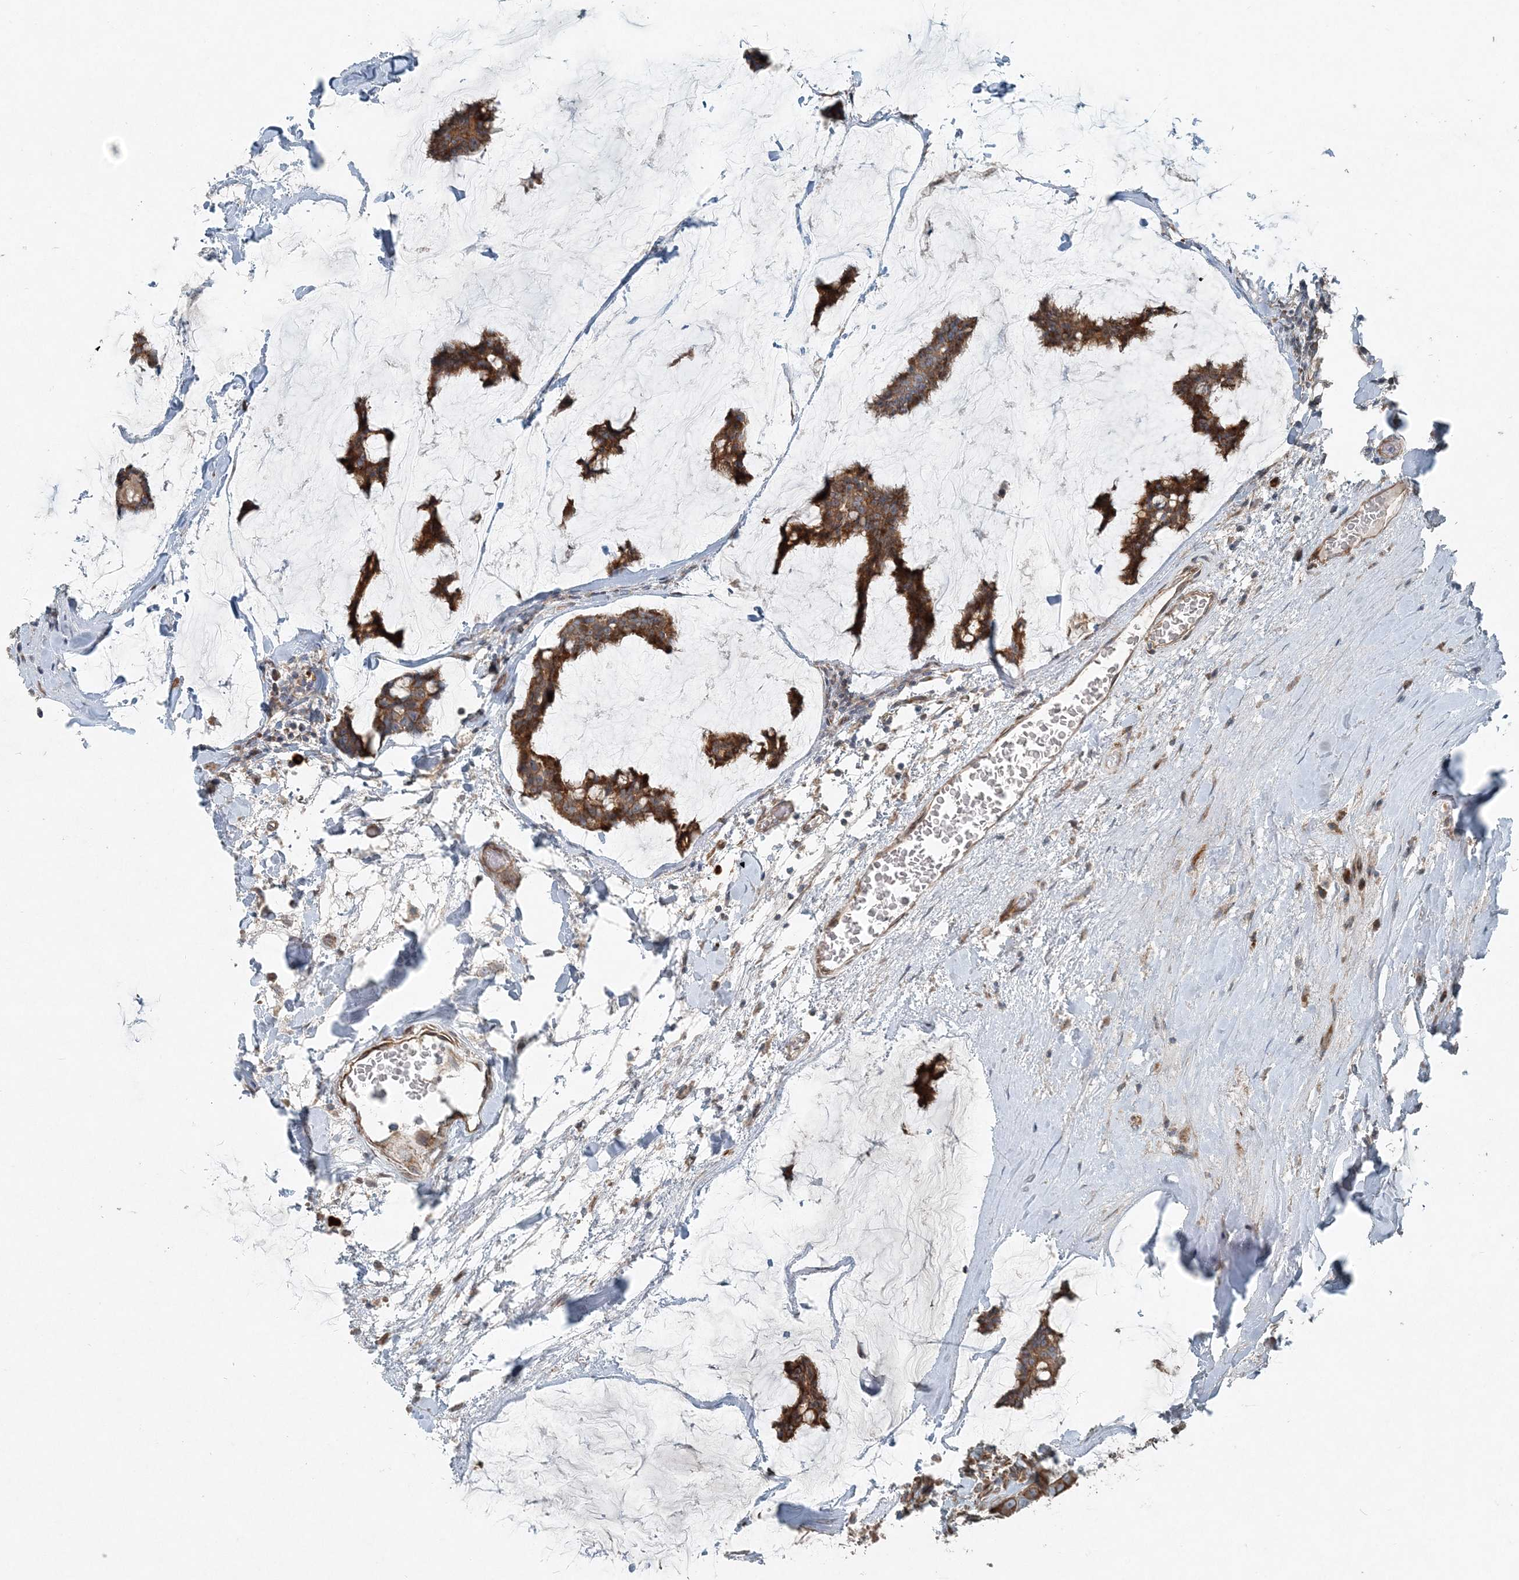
{"staining": {"intensity": "moderate", "quantity": ">75%", "location": "cytoplasmic/membranous"}, "tissue": "breast cancer", "cell_type": "Tumor cells", "image_type": "cancer", "snomed": [{"axis": "morphology", "description": "Duct carcinoma"}, {"axis": "topography", "description": "Breast"}], "caption": "Tumor cells exhibit moderate cytoplasmic/membranous staining in about >75% of cells in breast cancer.", "gene": "INTU", "patient": {"sex": "female", "age": 93}}